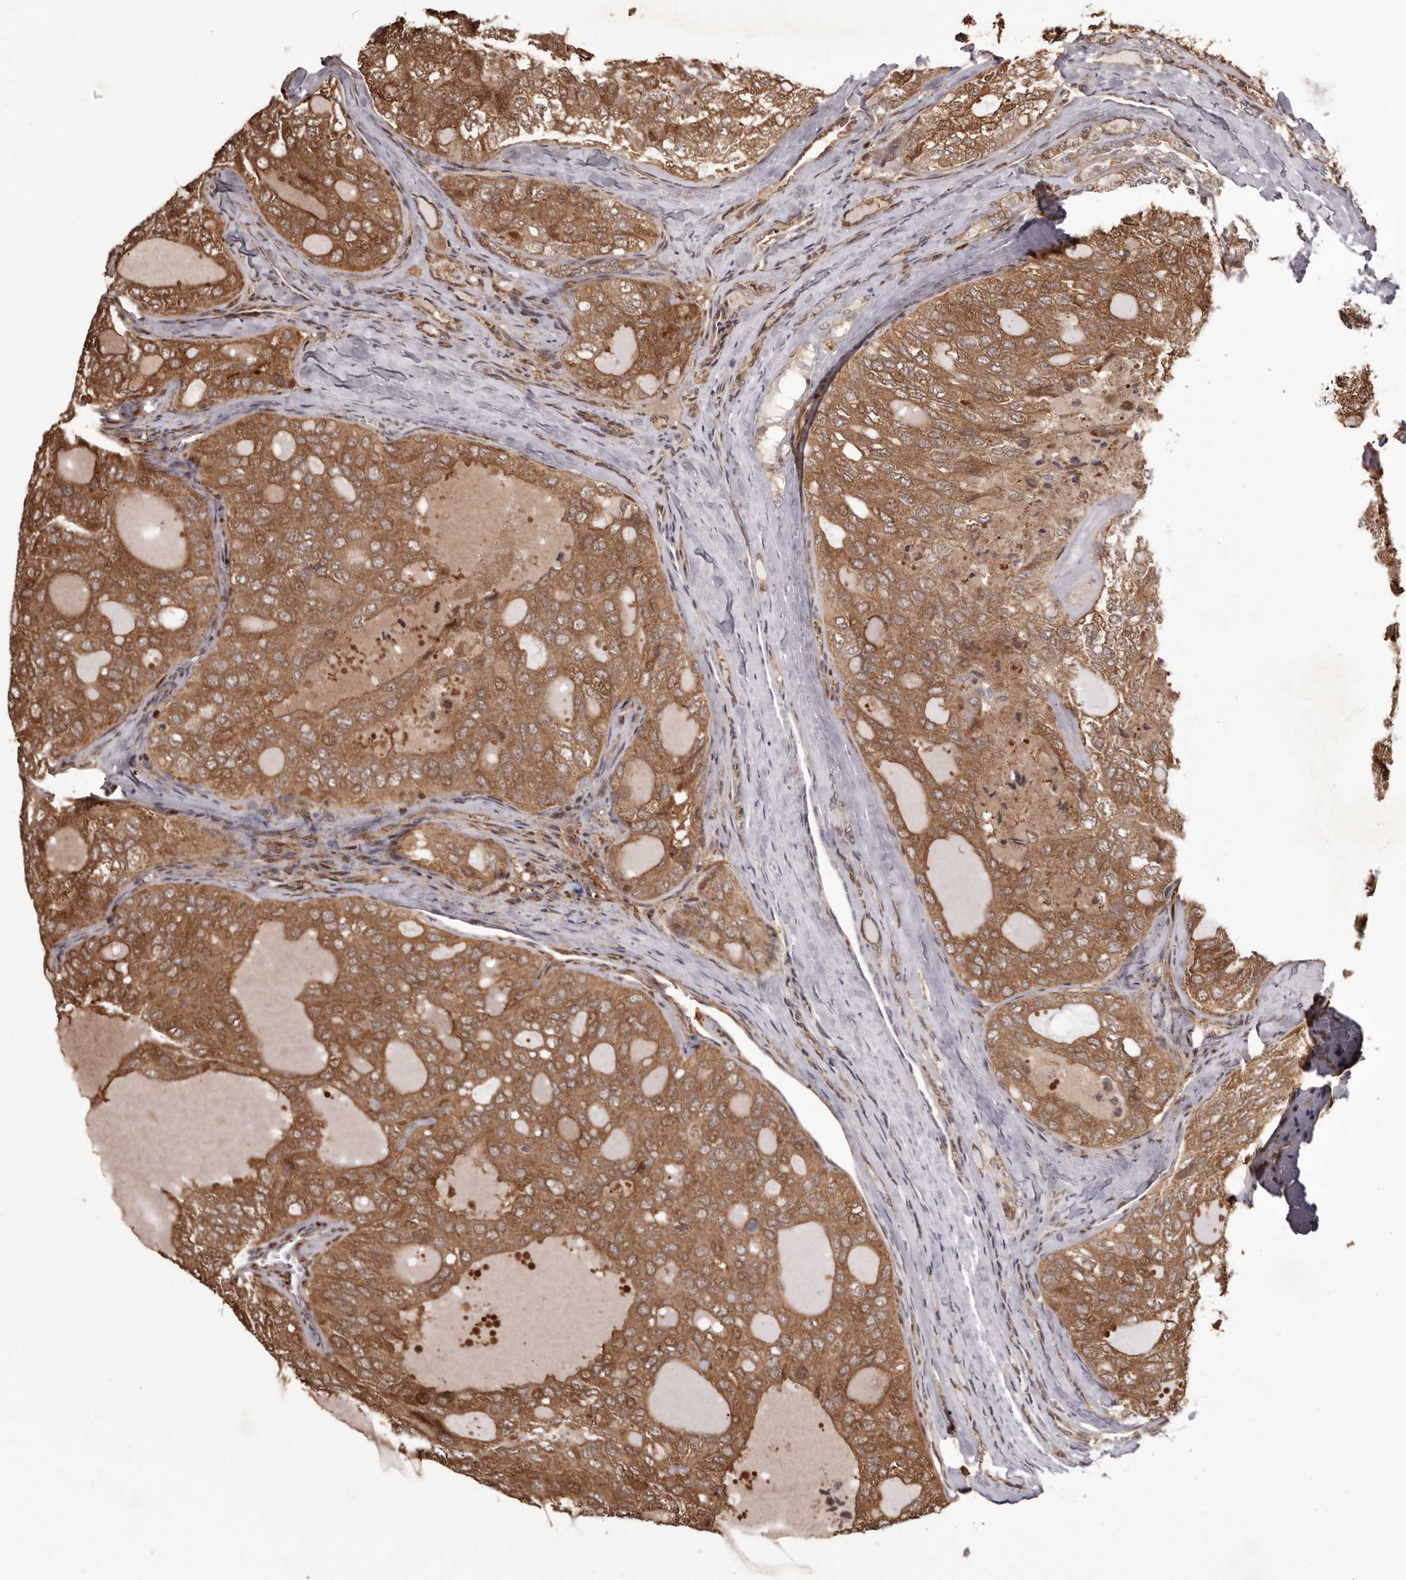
{"staining": {"intensity": "moderate", "quantity": ">75%", "location": "cytoplasmic/membranous"}, "tissue": "thyroid cancer", "cell_type": "Tumor cells", "image_type": "cancer", "snomed": [{"axis": "morphology", "description": "Follicular adenoma carcinoma, NOS"}, {"axis": "topography", "description": "Thyroid gland"}], "caption": "A micrograph of thyroid follicular adenoma carcinoma stained for a protein displays moderate cytoplasmic/membranous brown staining in tumor cells.", "gene": "GFOD1", "patient": {"sex": "male", "age": 75}}